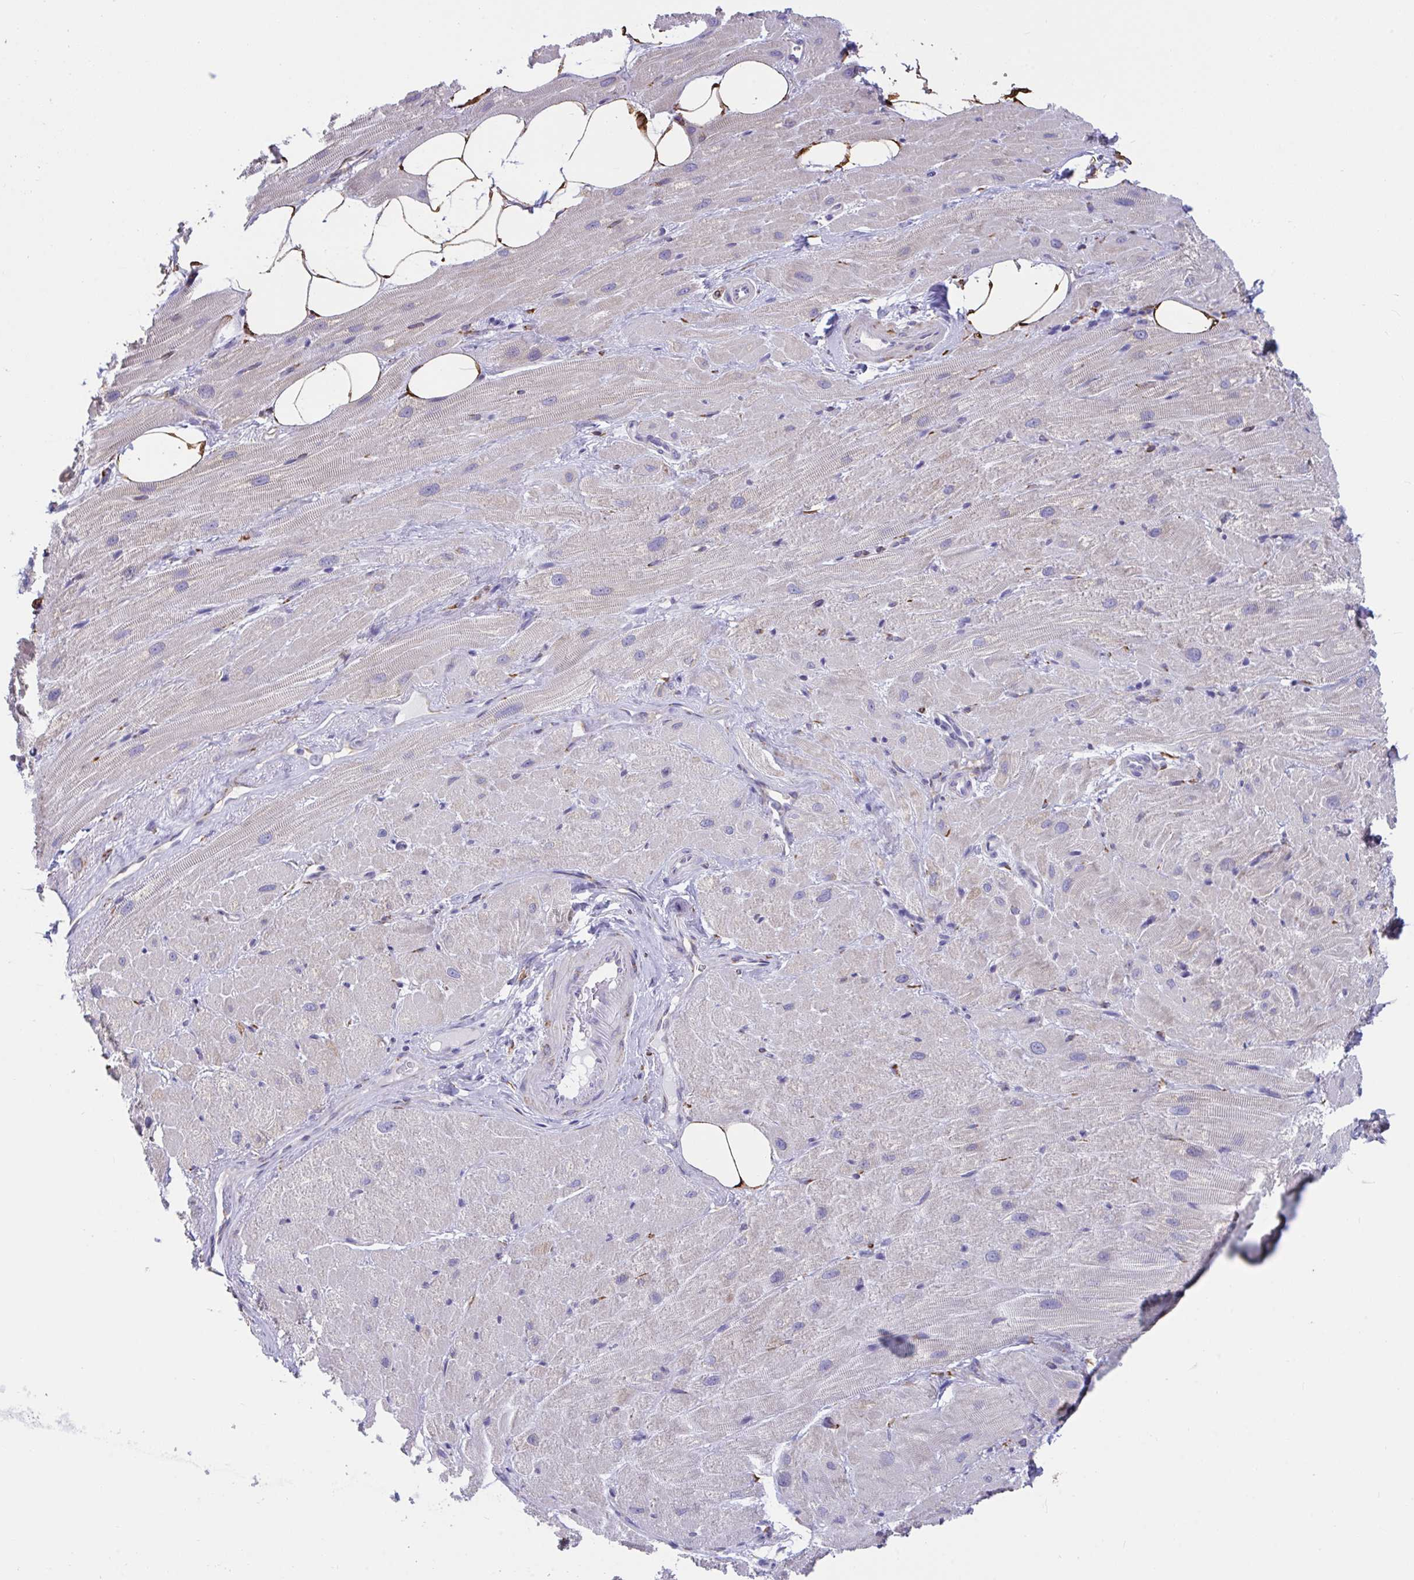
{"staining": {"intensity": "negative", "quantity": "none", "location": "none"}, "tissue": "heart muscle", "cell_type": "Cardiomyocytes", "image_type": "normal", "snomed": [{"axis": "morphology", "description": "Normal tissue, NOS"}, {"axis": "topography", "description": "Heart"}], "caption": "Immunohistochemical staining of benign human heart muscle demonstrates no significant expression in cardiomyocytes. (DAB immunohistochemistry (IHC) visualized using brightfield microscopy, high magnification).", "gene": "ASPH", "patient": {"sex": "male", "age": 62}}